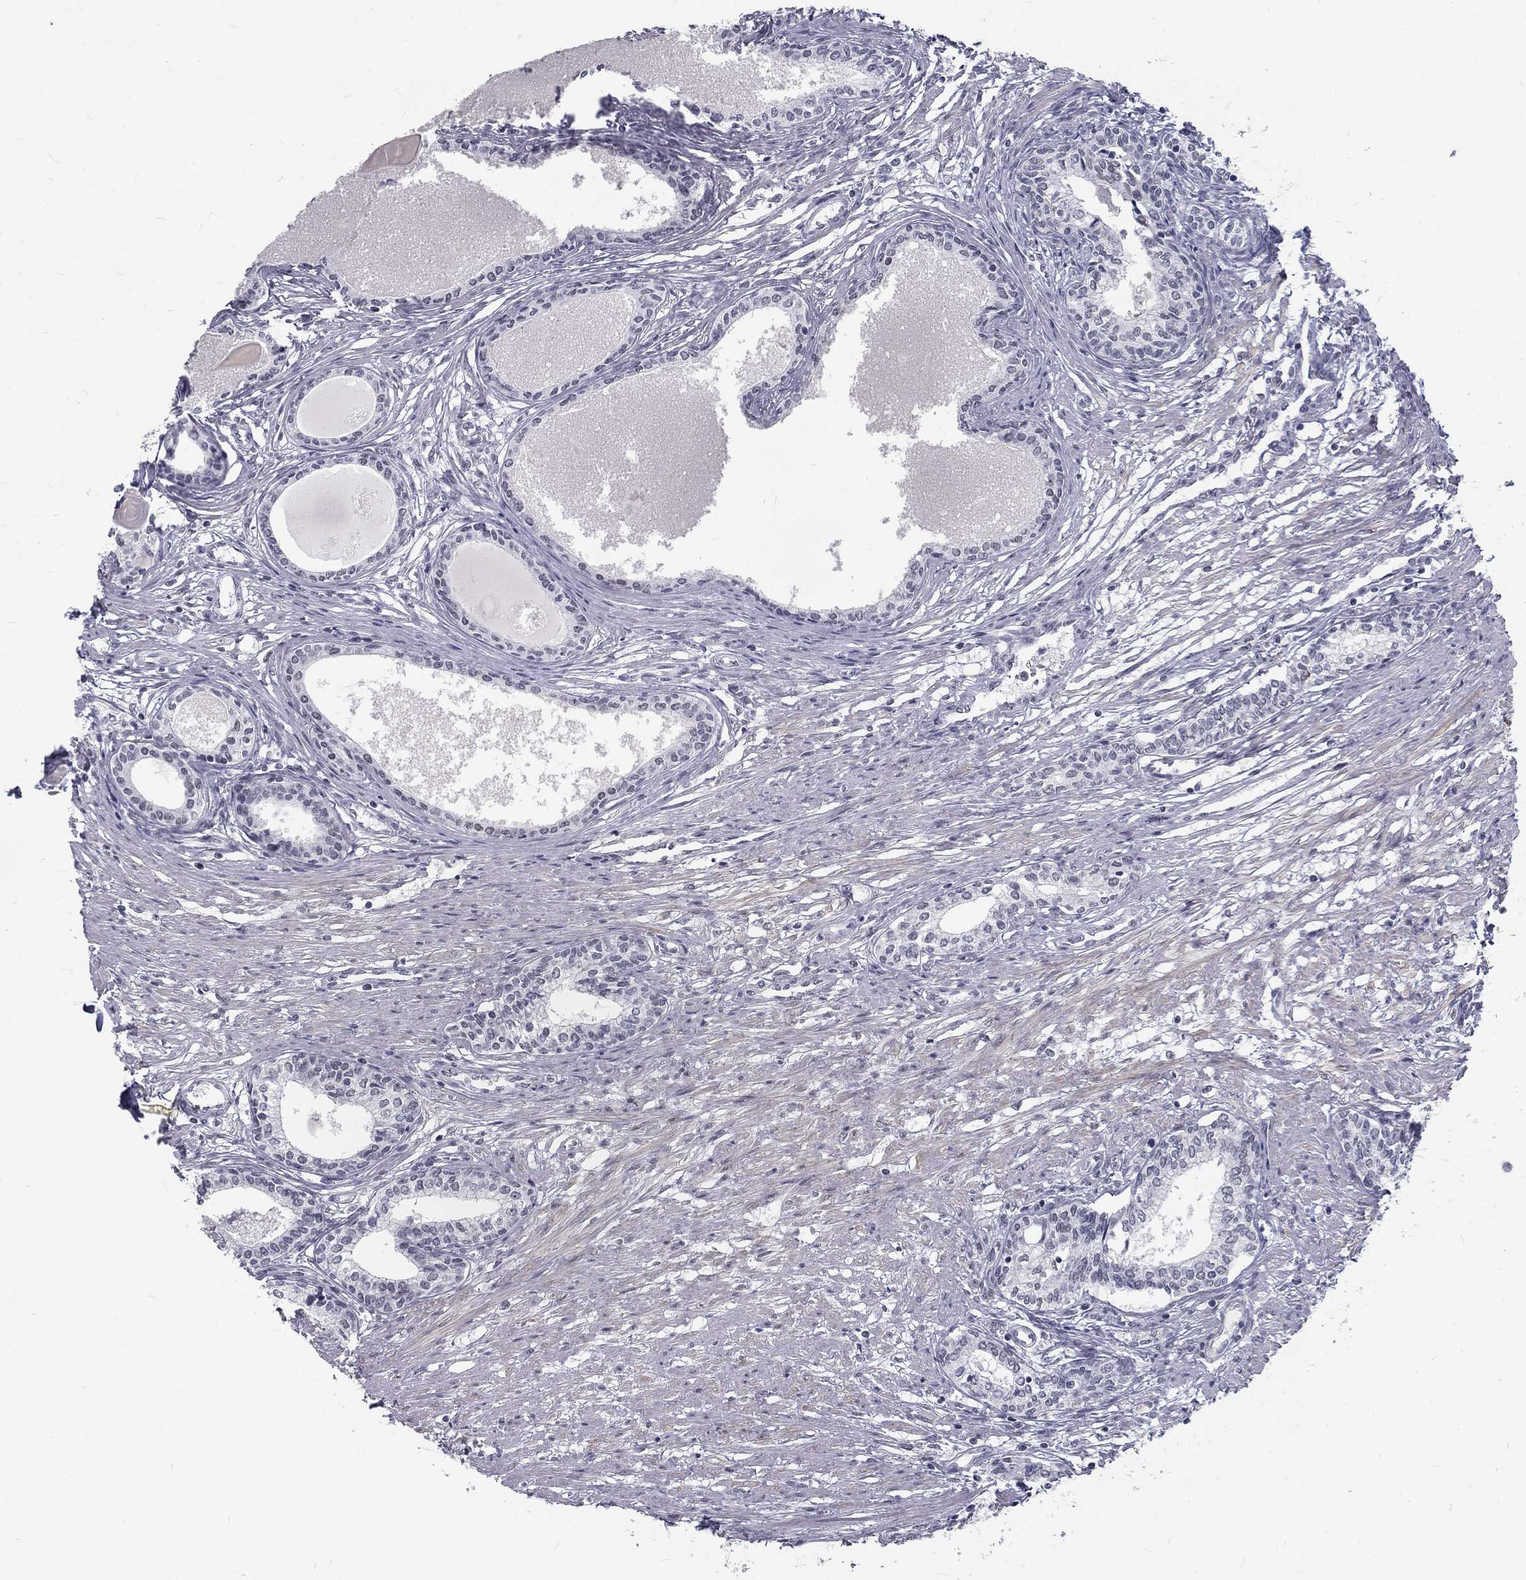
{"staining": {"intensity": "negative", "quantity": "none", "location": "none"}, "tissue": "prostate", "cell_type": "Glandular cells", "image_type": "normal", "snomed": [{"axis": "morphology", "description": "Normal tissue, NOS"}, {"axis": "topography", "description": "Prostate"}], "caption": "The photomicrograph shows no staining of glandular cells in normal prostate. (DAB (3,3'-diaminobenzidine) immunohistochemistry visualized using brightfield microscopy, high magnification).", "gene": "SNORC", "patient": {"sex": "male", "age": 60}}